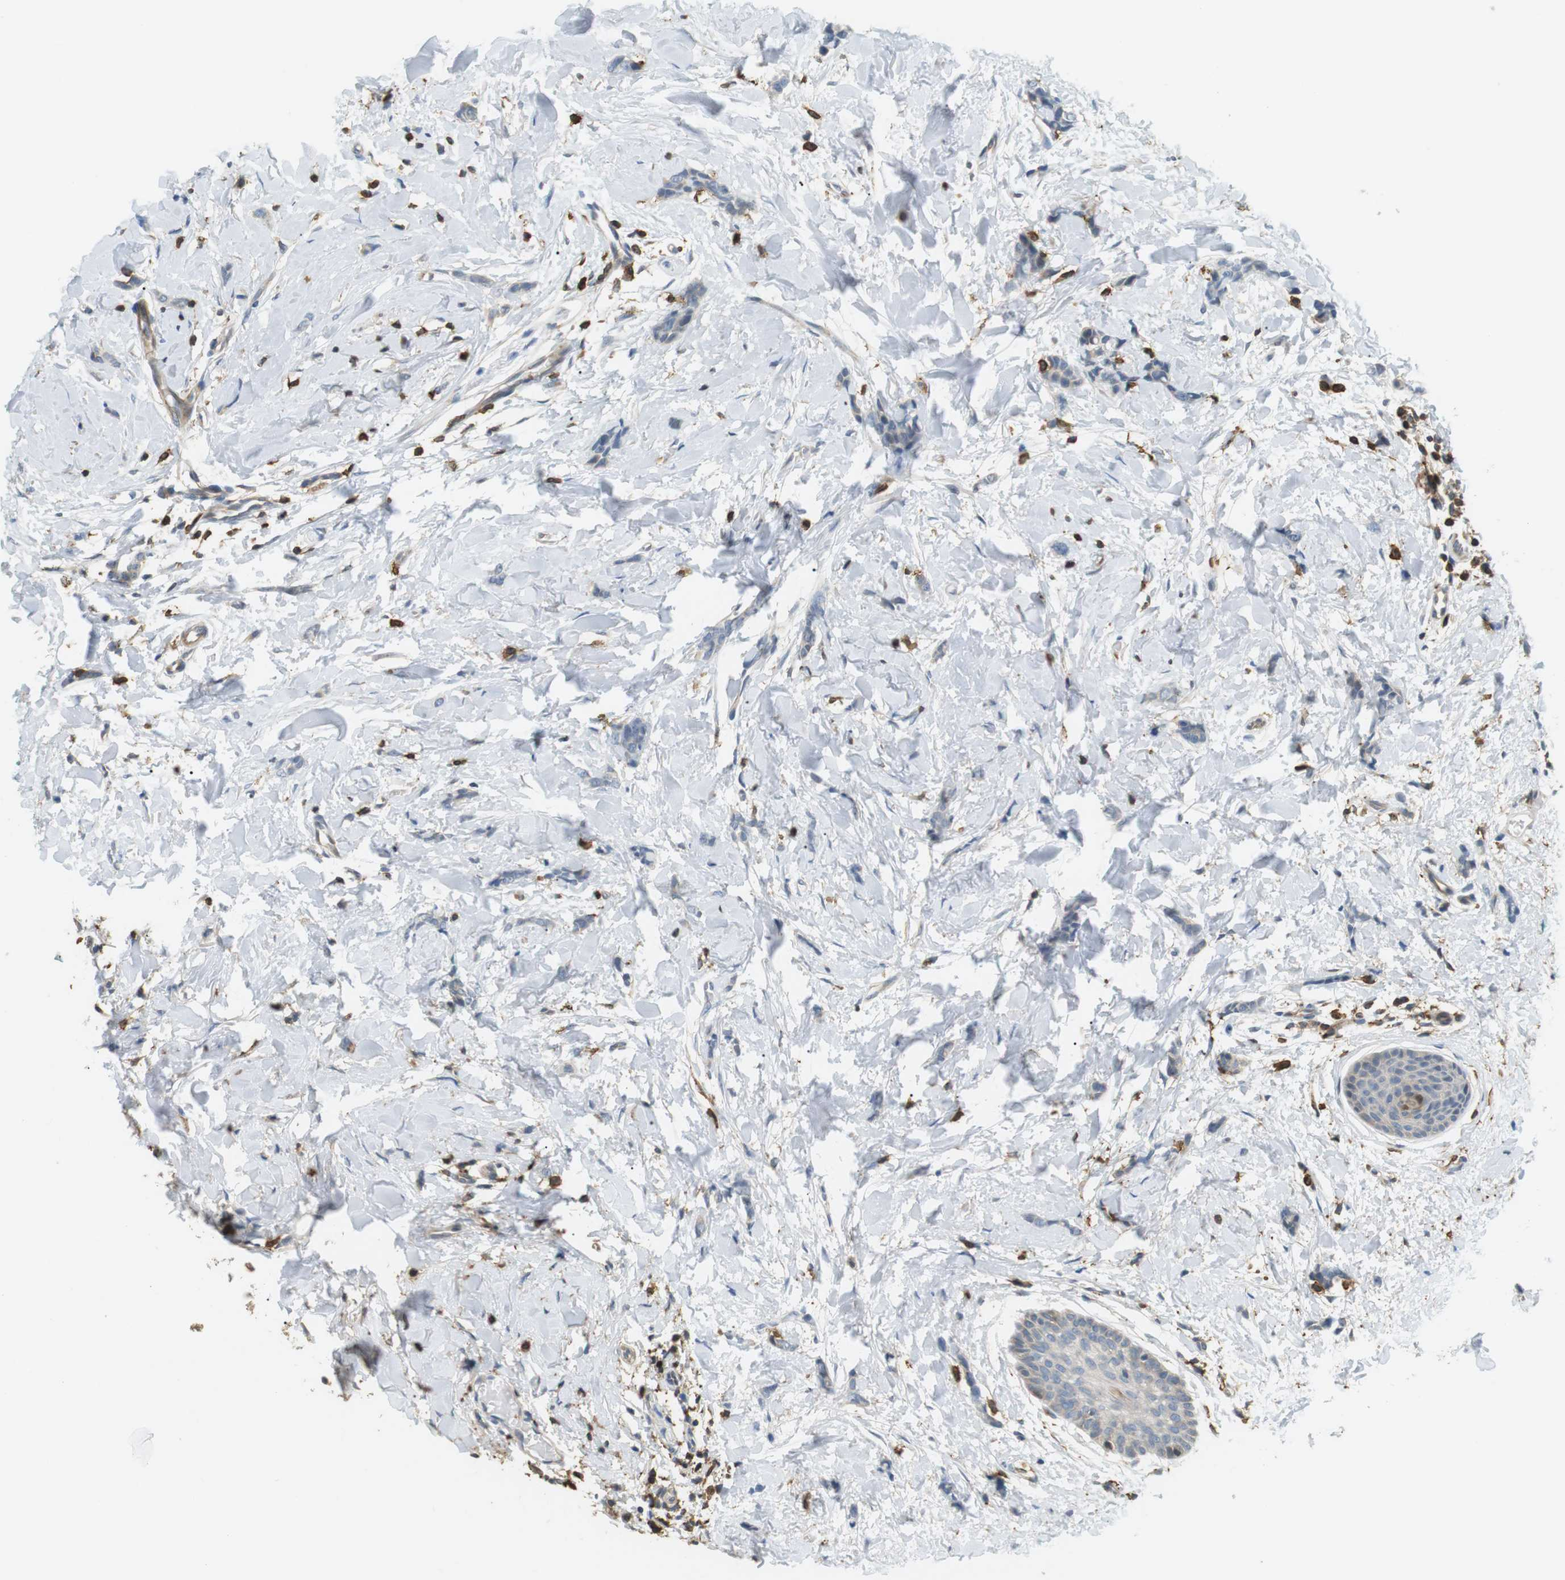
{"staining": {"intensity": "negative", "quantity": "none", "location": "none"}, "tissue": "breast cancer", "cell_type": "Tumor cells", "image_type": "cancer", "snomed": [{"axis": "morphology", "description": "Lobular carcinoma"}, {"axis": "topography", "description": "Skin"}, {"axis": "topography", "description": "Breast"}], "caption": "Tumor cells are negative for protein expression in human breast lobular carcinoma.", "gene": "P2RY1", "patient": {"sex": "female", "age": 46}}